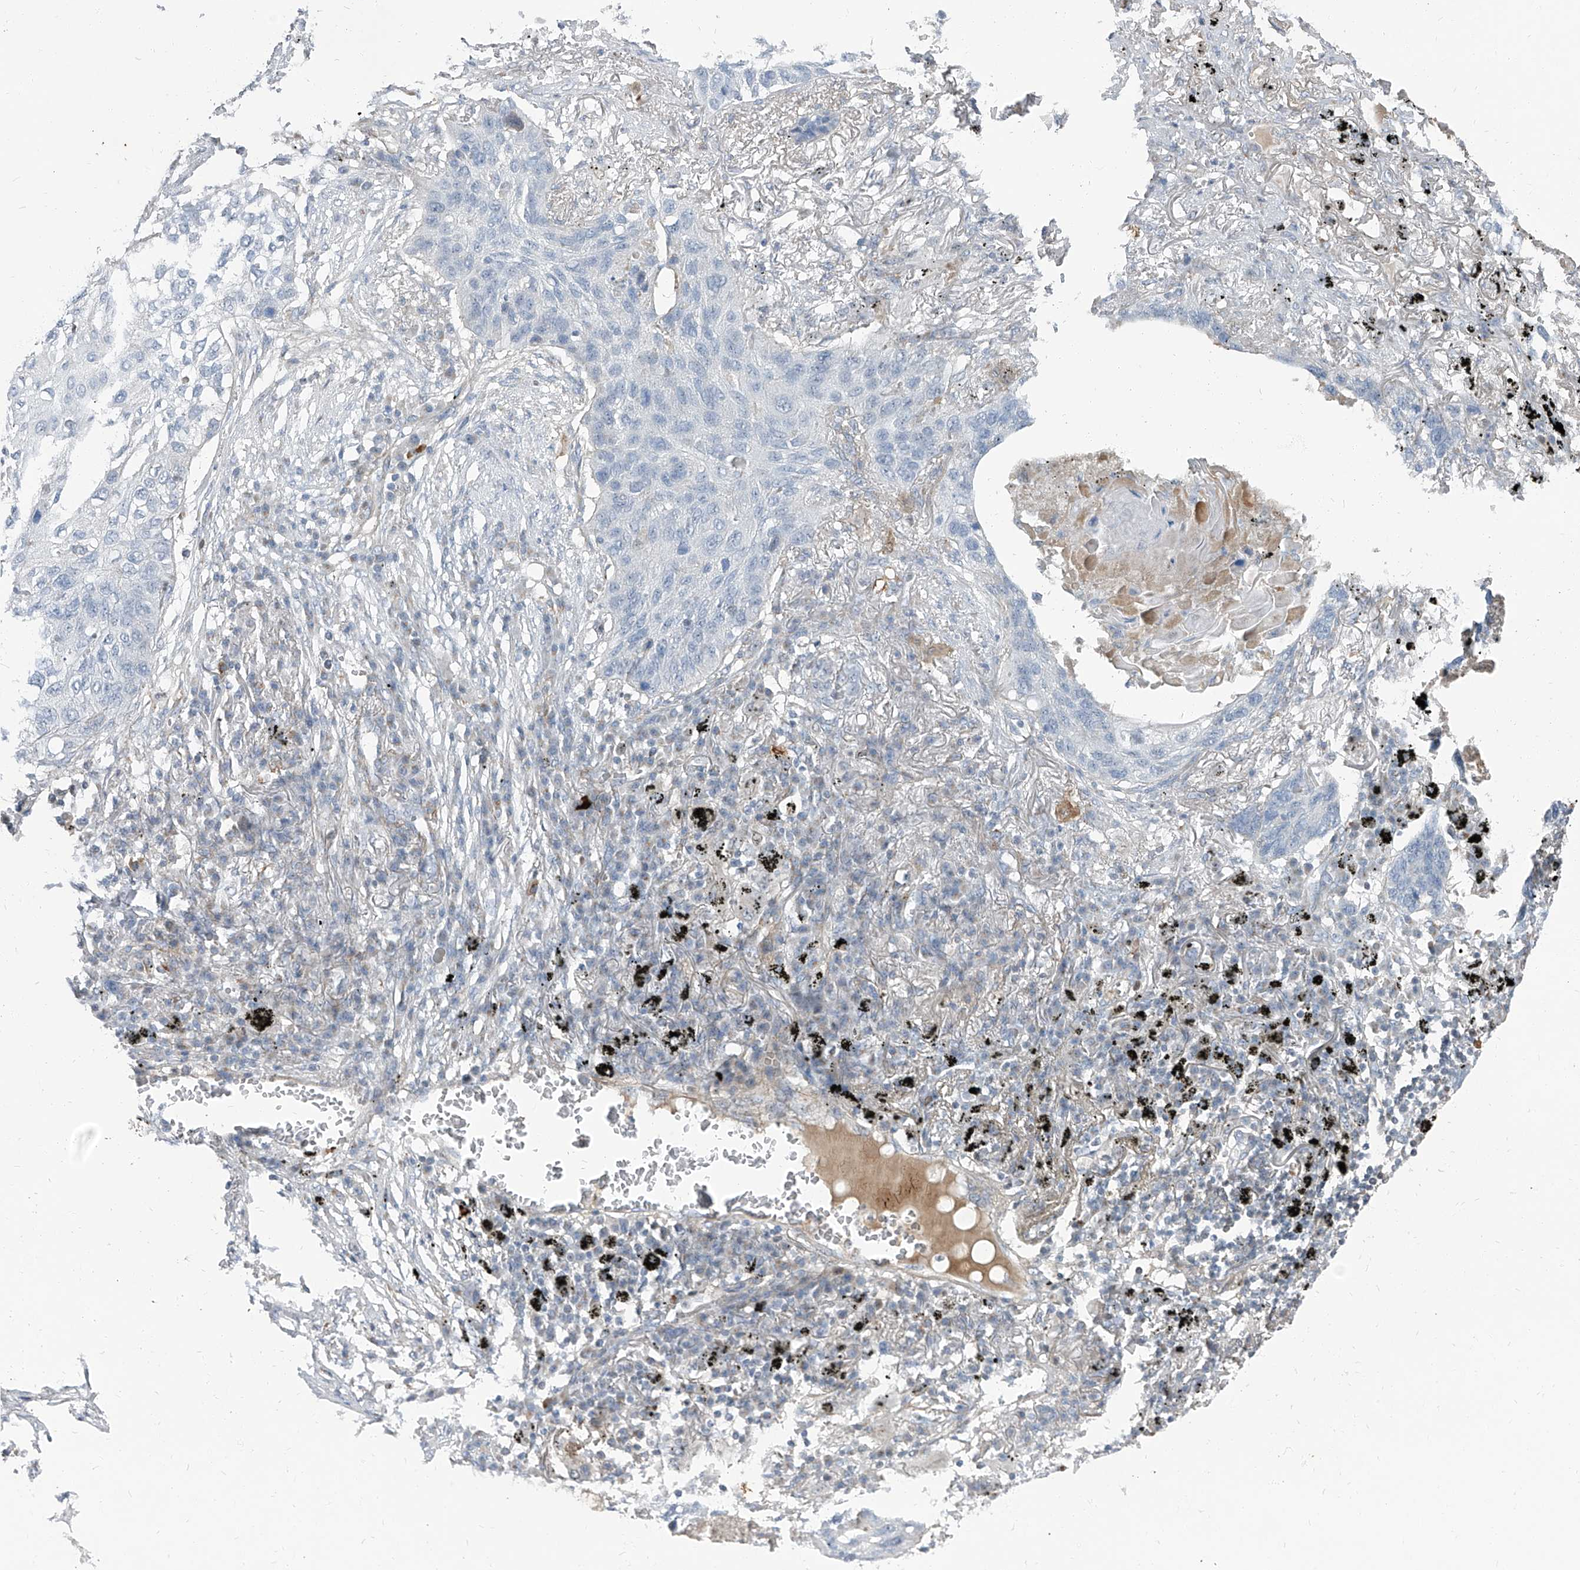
{"staining": {"intensity": "negative", "quantity": "none", "location": "none"}, "tissue": "lung cancer", "cell_type": "Tumor cells", "image_type": "cancer", "snomed": [{"axis": "morphology", "description": "Squamous cell carcinoma, NOS"}, {"axis": "topography", "description": "Lung"}], "caption": "Squamous cell carcinoma (lung) stained for a protein using IHC shows no expression tumor cells.", "gene": "HOXA3", "patient": {"sex": "female", "age": 63}}